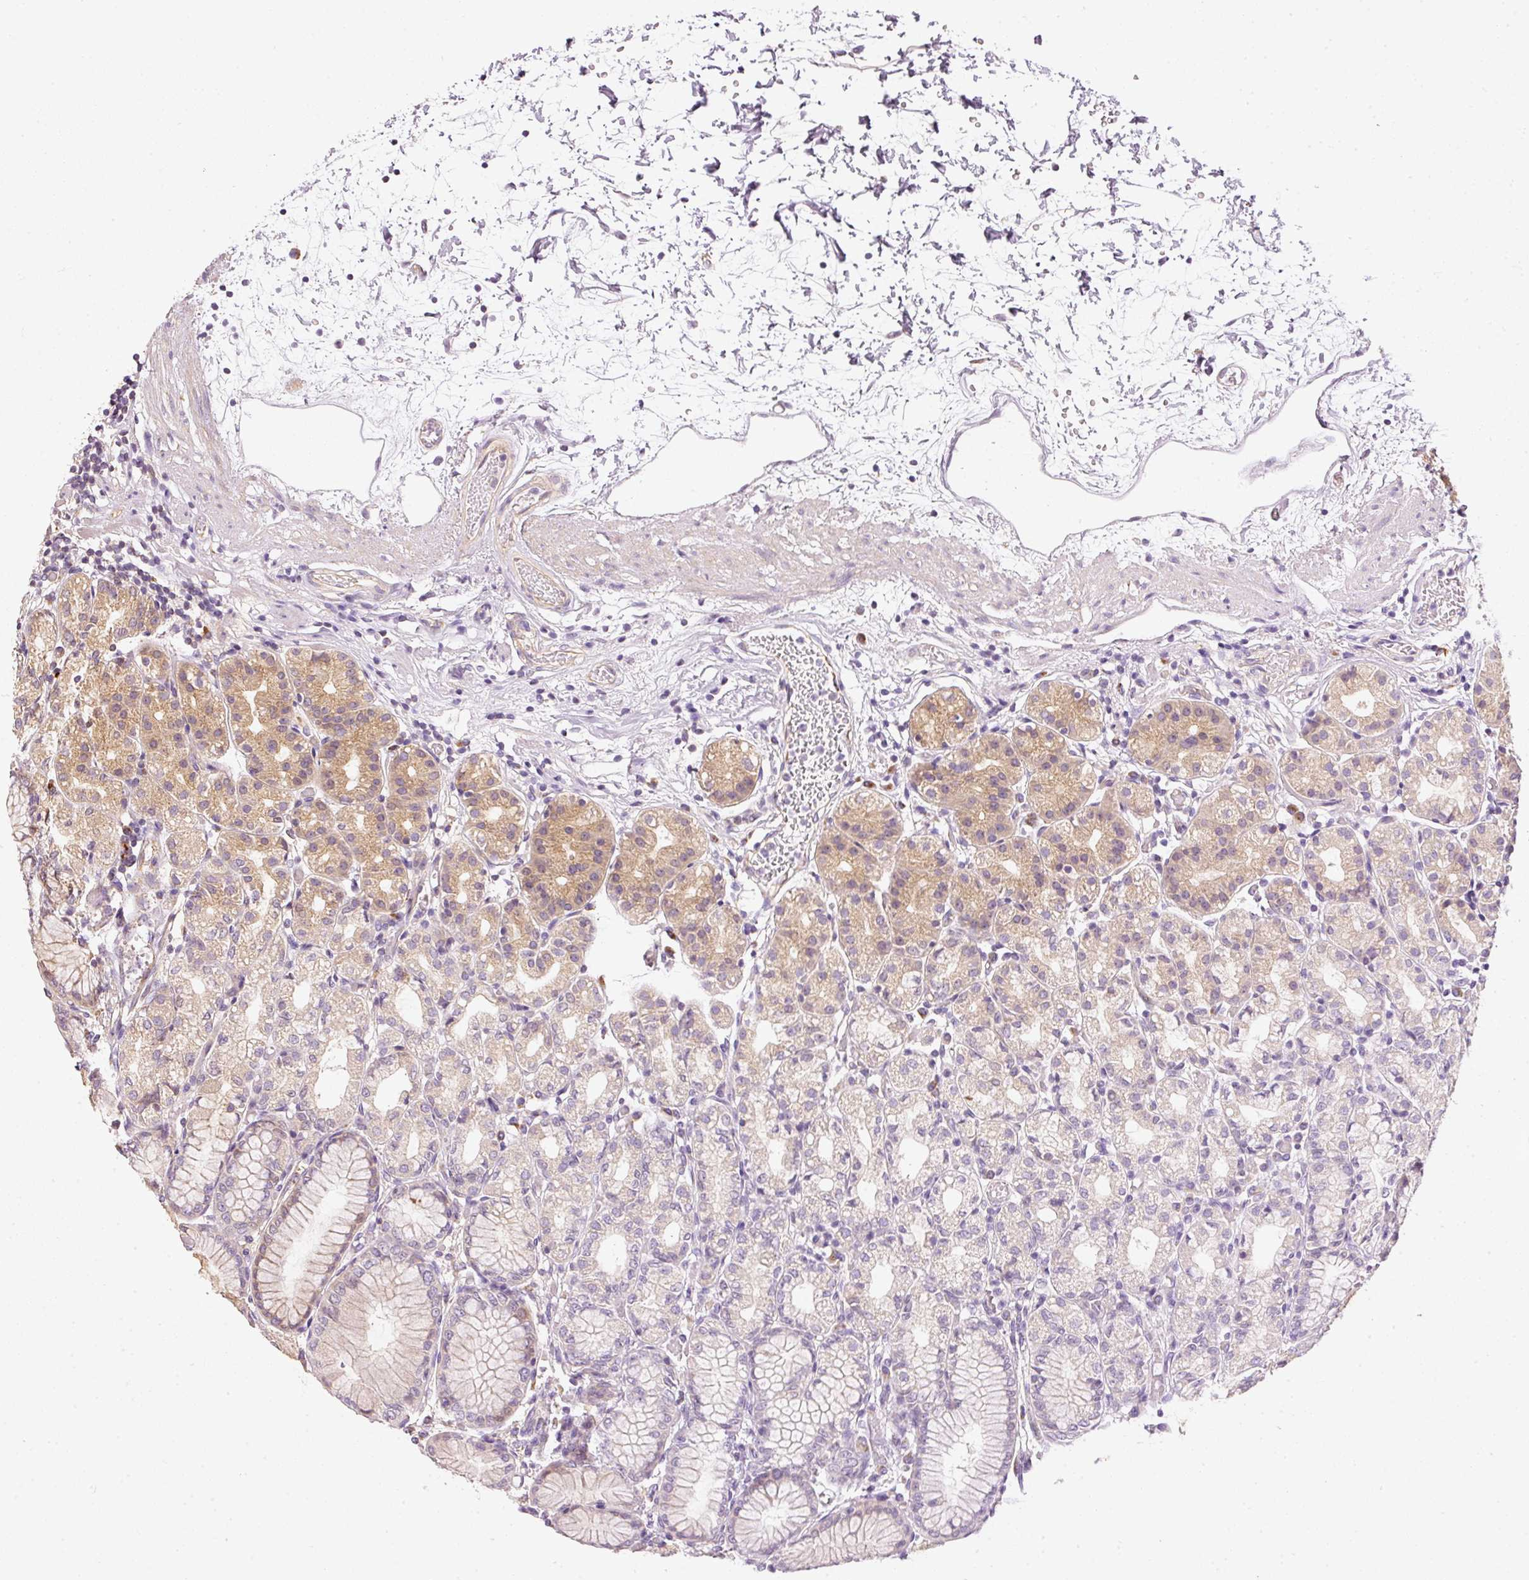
{"staining": {"intensity": "moderate", "quantity": "<25%", "location": "cytoplasmic/membranous"}, "tissue": "stomach", "cell_type": "Glandular cells", "image_type": "normal", "snomed": [{"axis": "morphology", "description": "Normal tissue, NOS"}, {"axis": "topography", "description": "Stomach"}], "caption": "This histopathology image shows immunohistochemistry staining of benign human stomach, with low moderate cytoplasmic/membranous positivity in approximately <25% of glandular cells.", "gene": "MTHFD1L", "patient": {"sex": "female", "age": 57}}